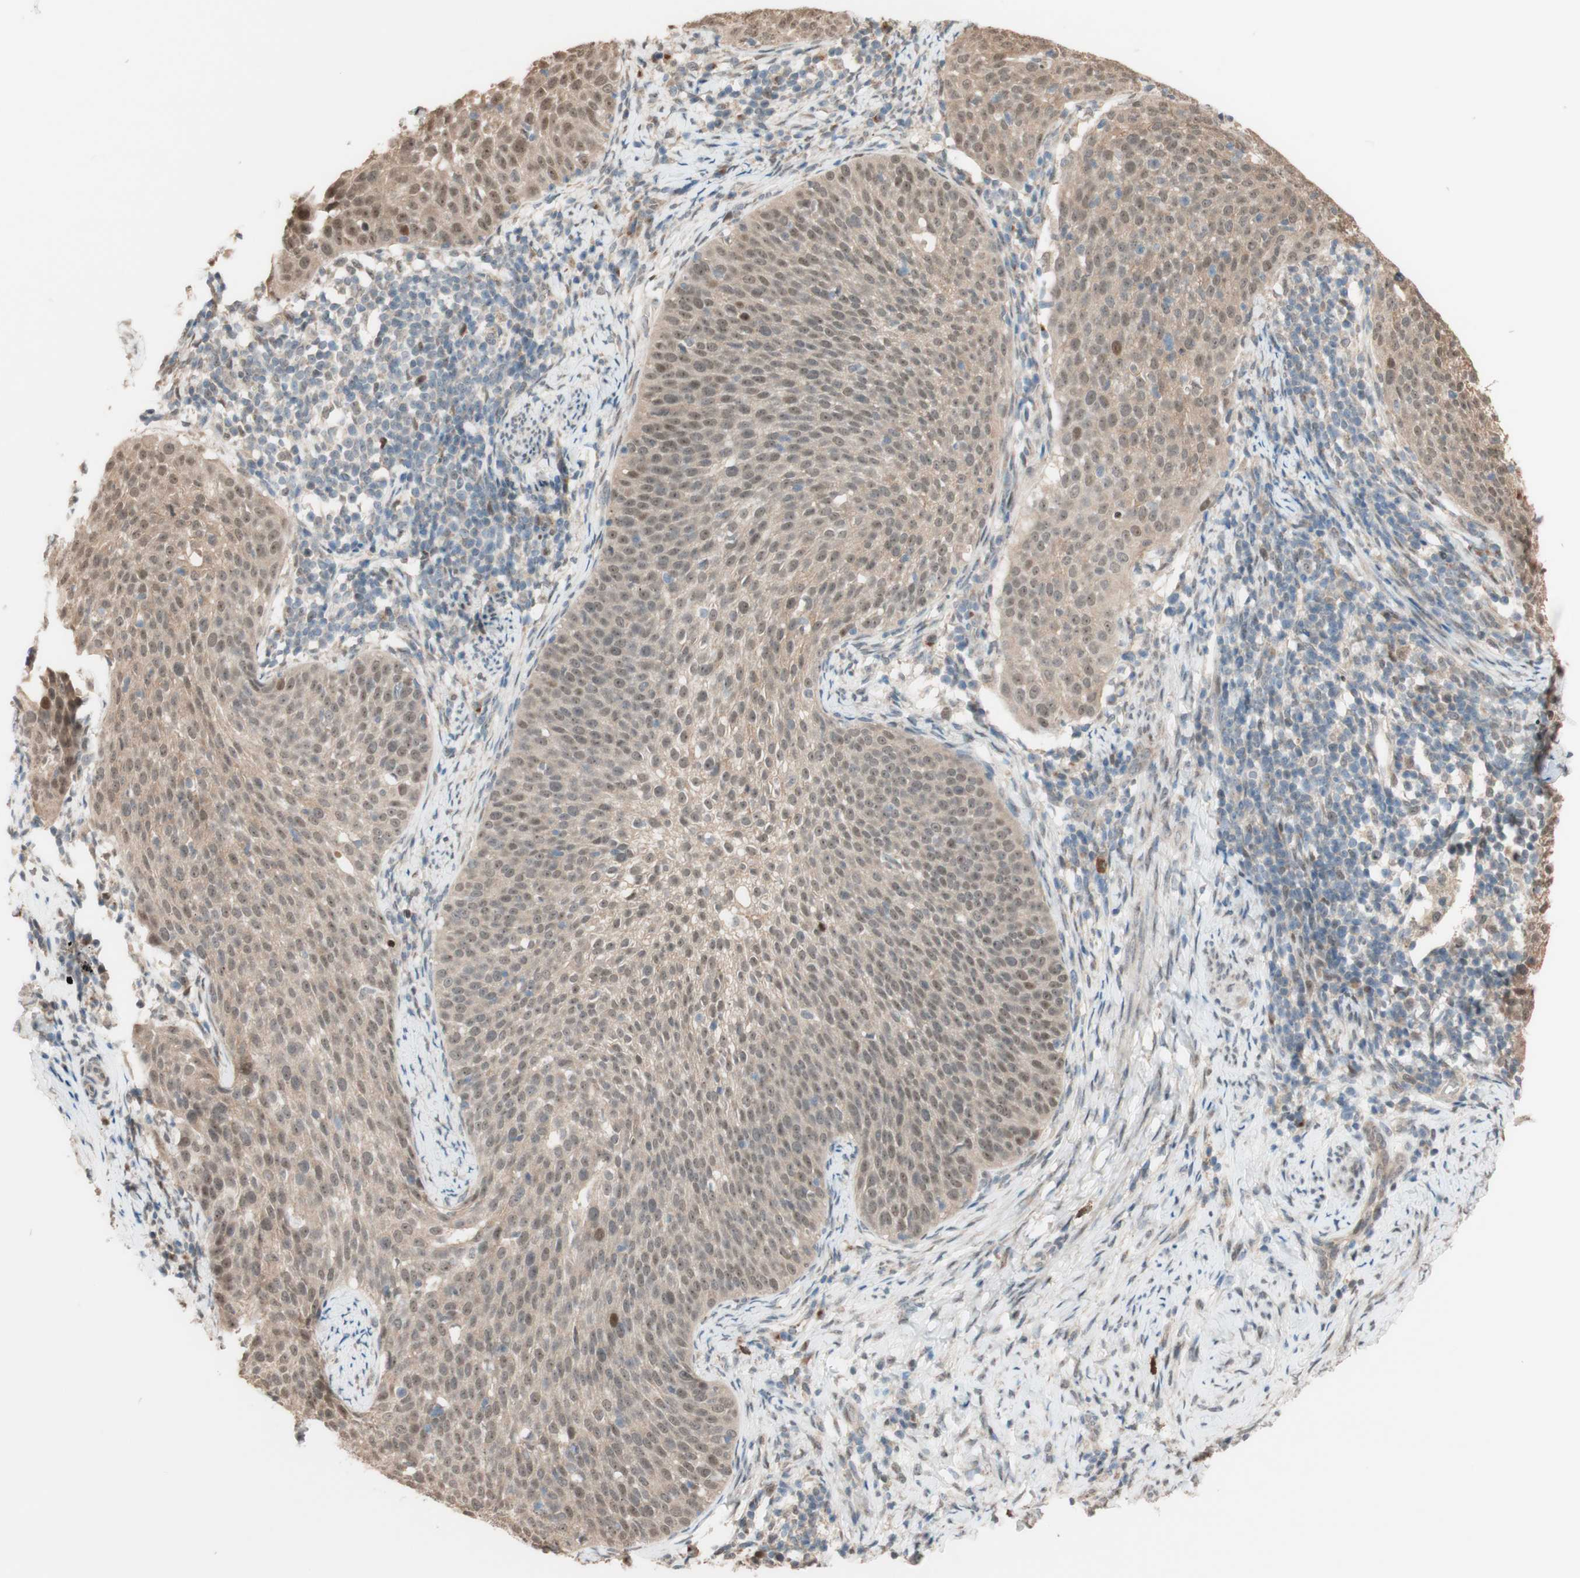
{"staining": {"intensity": "weak", "quantity": "<25%", "location": "cytoplasmic/membranous,nuclear"}, "tissue": "cervical cancer", "cell_type": "Tumor cells", "image_type": "cancer", "snomed": [{"axis": "morphology", "description": "Squamous cell carcinoma, NOS"}, {"axis": "topography", "description": "Cervix"}], "caption": "Immunohistochemistry (IHC) of human cervical cancer (squamous cell carcinoma) exhibits no positivity in tumor cells.", "gene": "CCNC", "patient": {"sex": "female", "age": 51}}